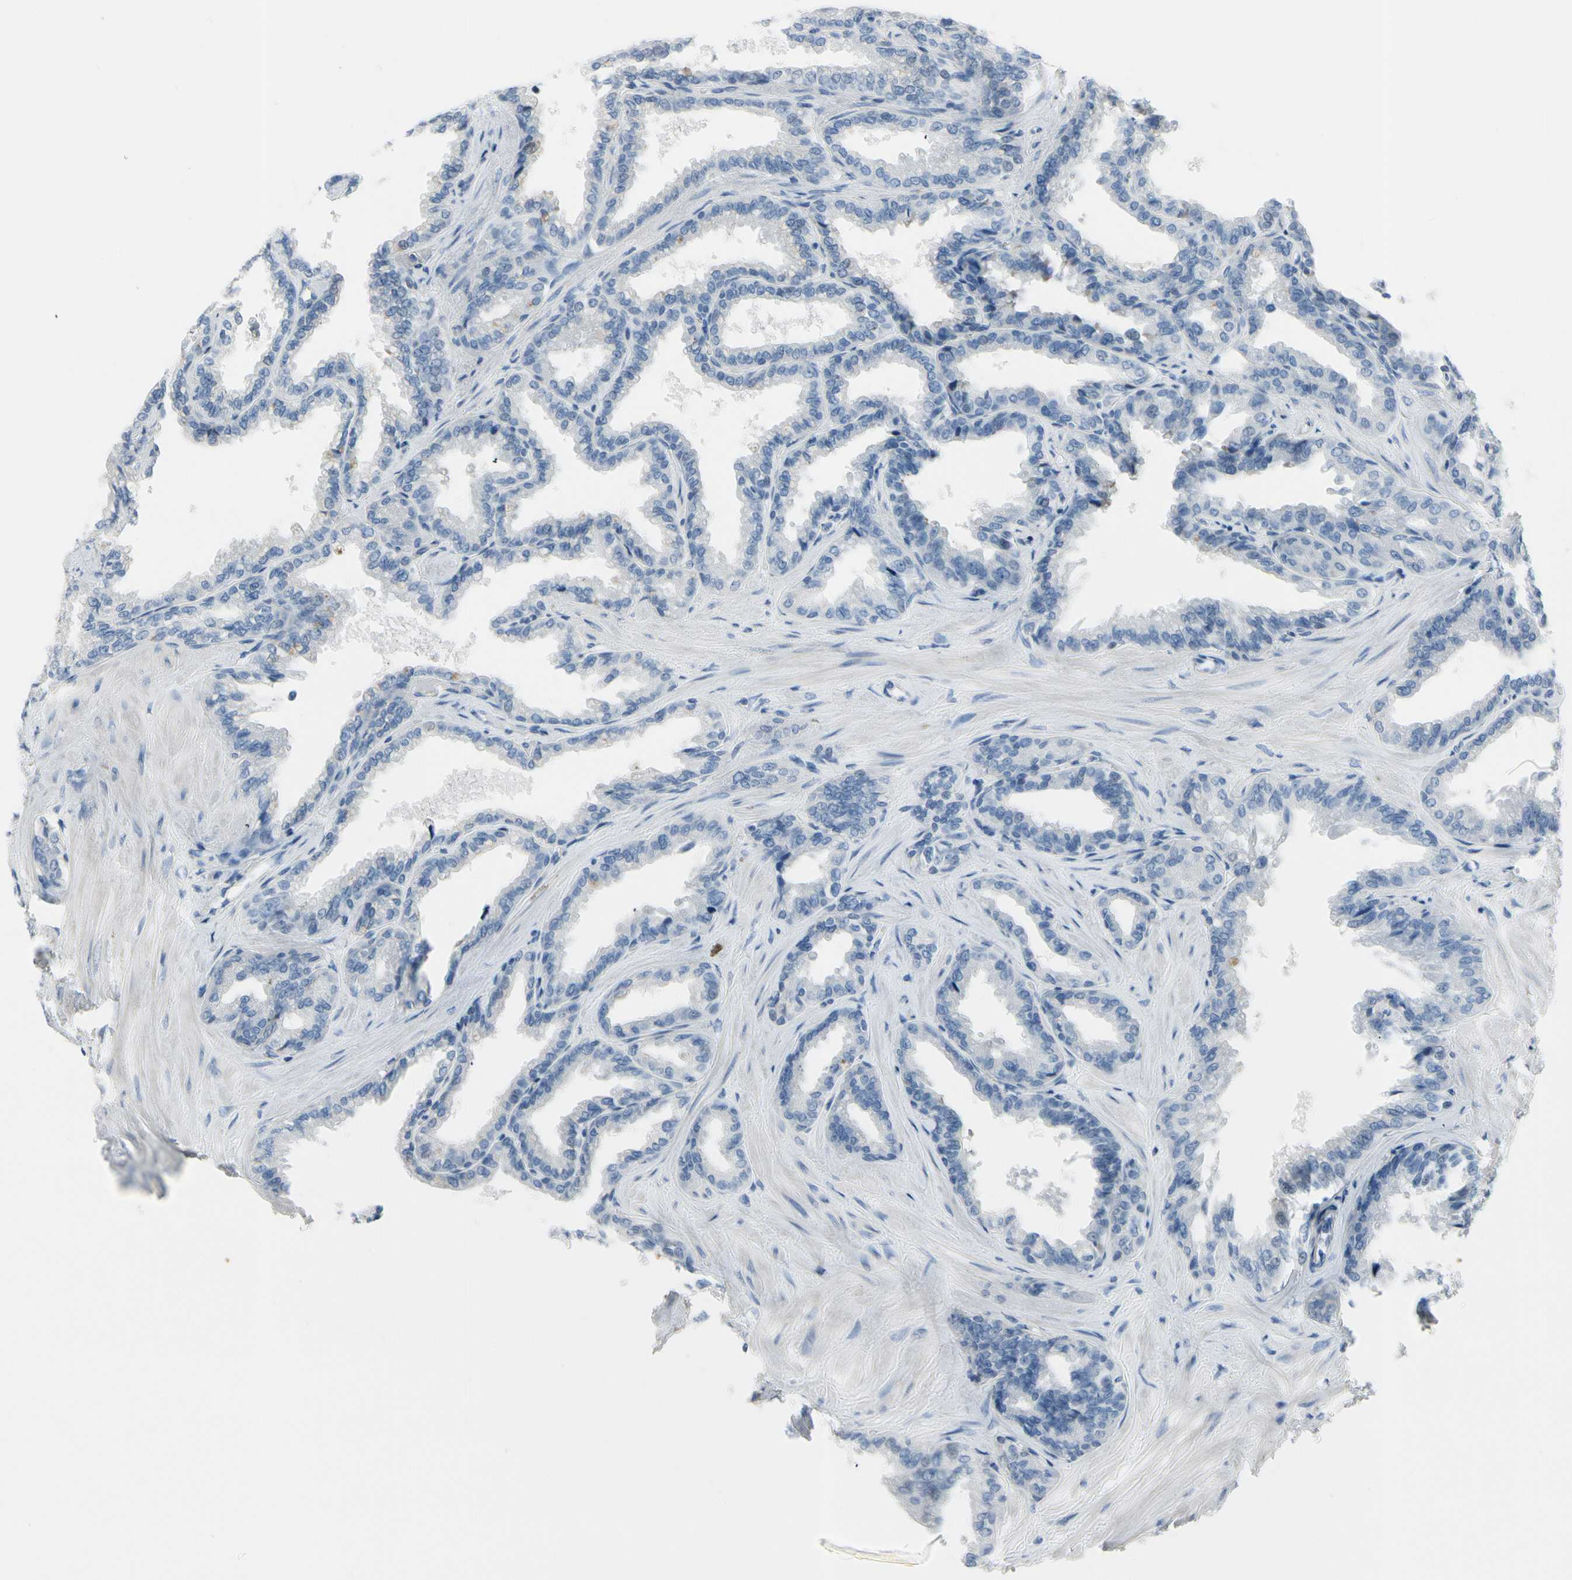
{"staining": {"intensity": "negative", "quantity": "none", "location": "none"}, "tissue": "seminal vesicle", "cell_type": "Glandular cells", "image_type": "normal", "snomed": [{"axis": "morphology", "description": "Normal tissue, NOS"}, {"axis": "topography", "description": "Seminal veicle"}], "caption": "This is an immunohistochemistry photomicrograph of benign human seminal vesicle. There is no positivity in glandular cells.", "gene": "MUC5B", "patient": {"sex": "male", "age": 46}}